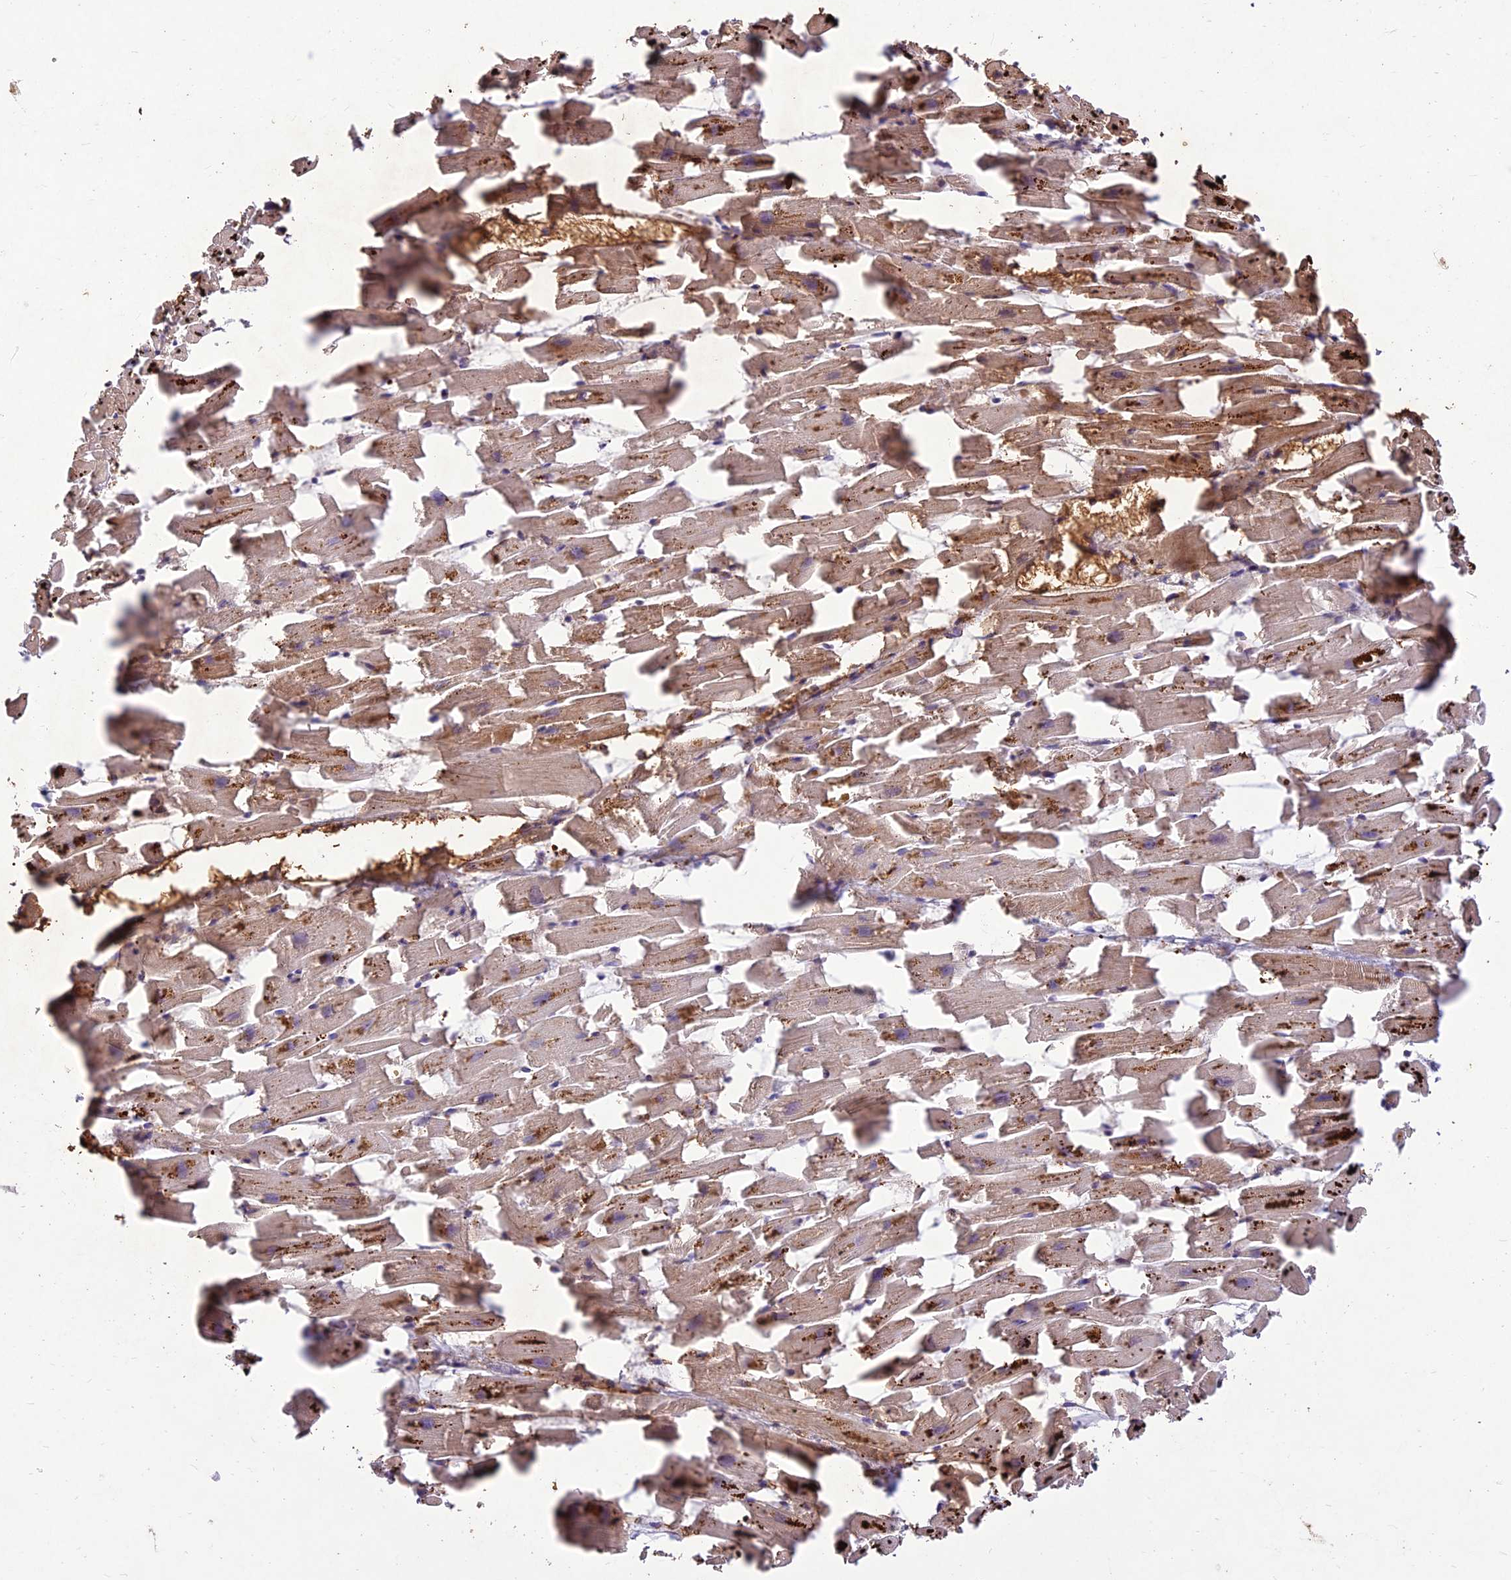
{"staining": {"intensity": "moderate", "quantity": ">75%", "location": "cytoplasmic/membranous"}, "tissue": "heart muscle", "cell_type": "Cardiomyocytes", "image_type": "normal", "snomed": [{"axis": "morphology", "description": "Normal tissue, NOS"}, {"axis": "topography", "description": "Heart"}], "caption": "This is an image of immunohistochemistry (IHC) staining of unremarkable heart muscle, which shows moderate positivity in the cytoplasmic/membranous of cardiomyocytes.", "gene": "PPP1R11", "patient": {"sex": "female", "age": 64}}